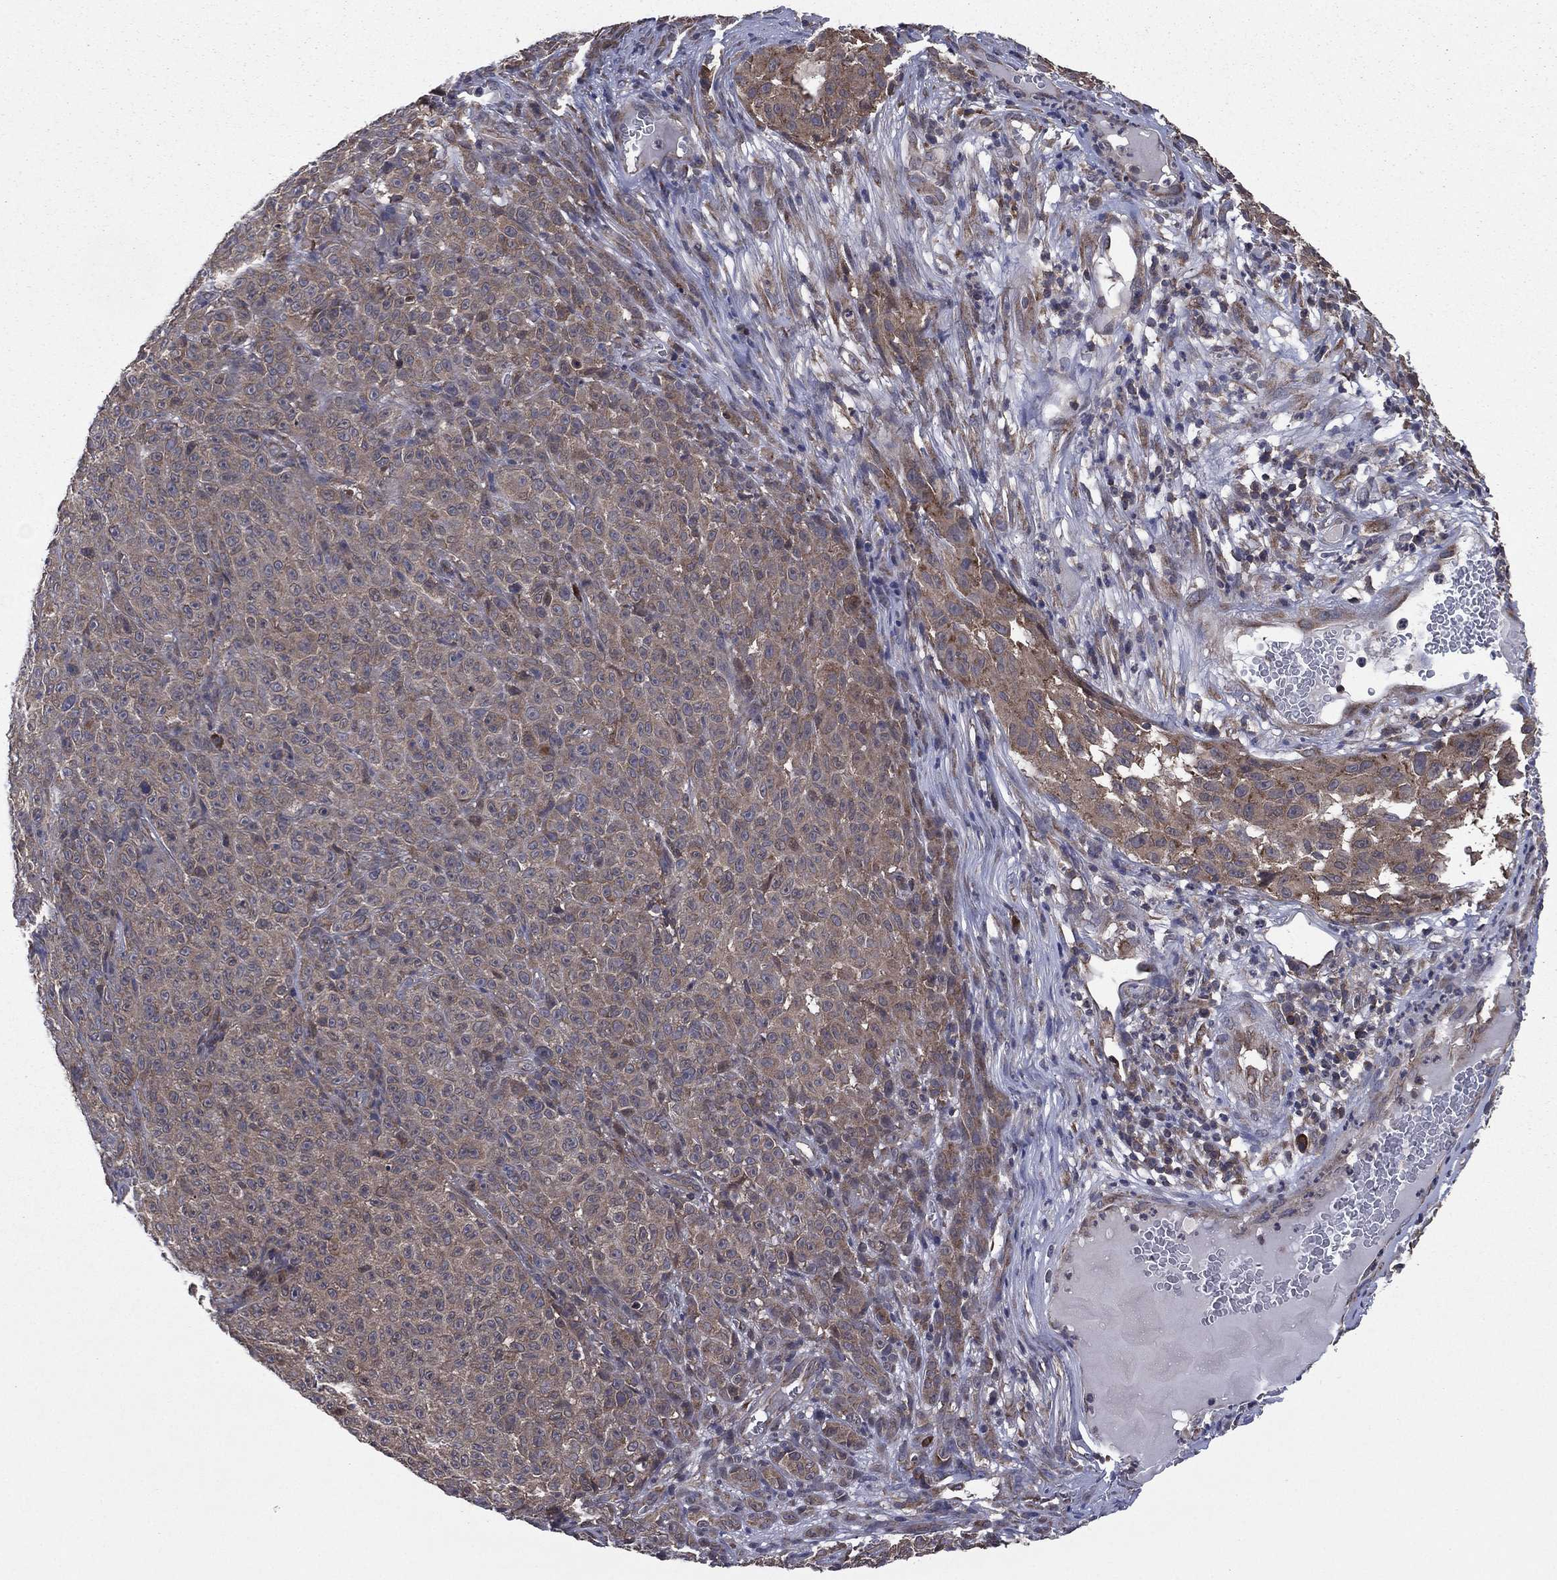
{"staining": {"intensity": "weak", "quantity": "25%-75%", "location": "cytoplasmic/membranous"}, "tissue": "melanoma", "cell_type": "Tumor cells", "image_type": "cancer", "snomed": [{"axis": "morphology", "description": "Malignant melanoma, NOS"}, {"axis": "topography", "description": "Skin"}], "caption": "Immunohistochemical staining of human melanoma reveals low levels of weak cytoplasmic/membranous protein expression in approximately 25%-75% of tumor cells. Using DAB (brown) and hematoxylin (blue) stains, captured at high magnification using brightfield microscopy.", "gene": "C2orf76", "patient": {"sex": "female", "age": 82}}